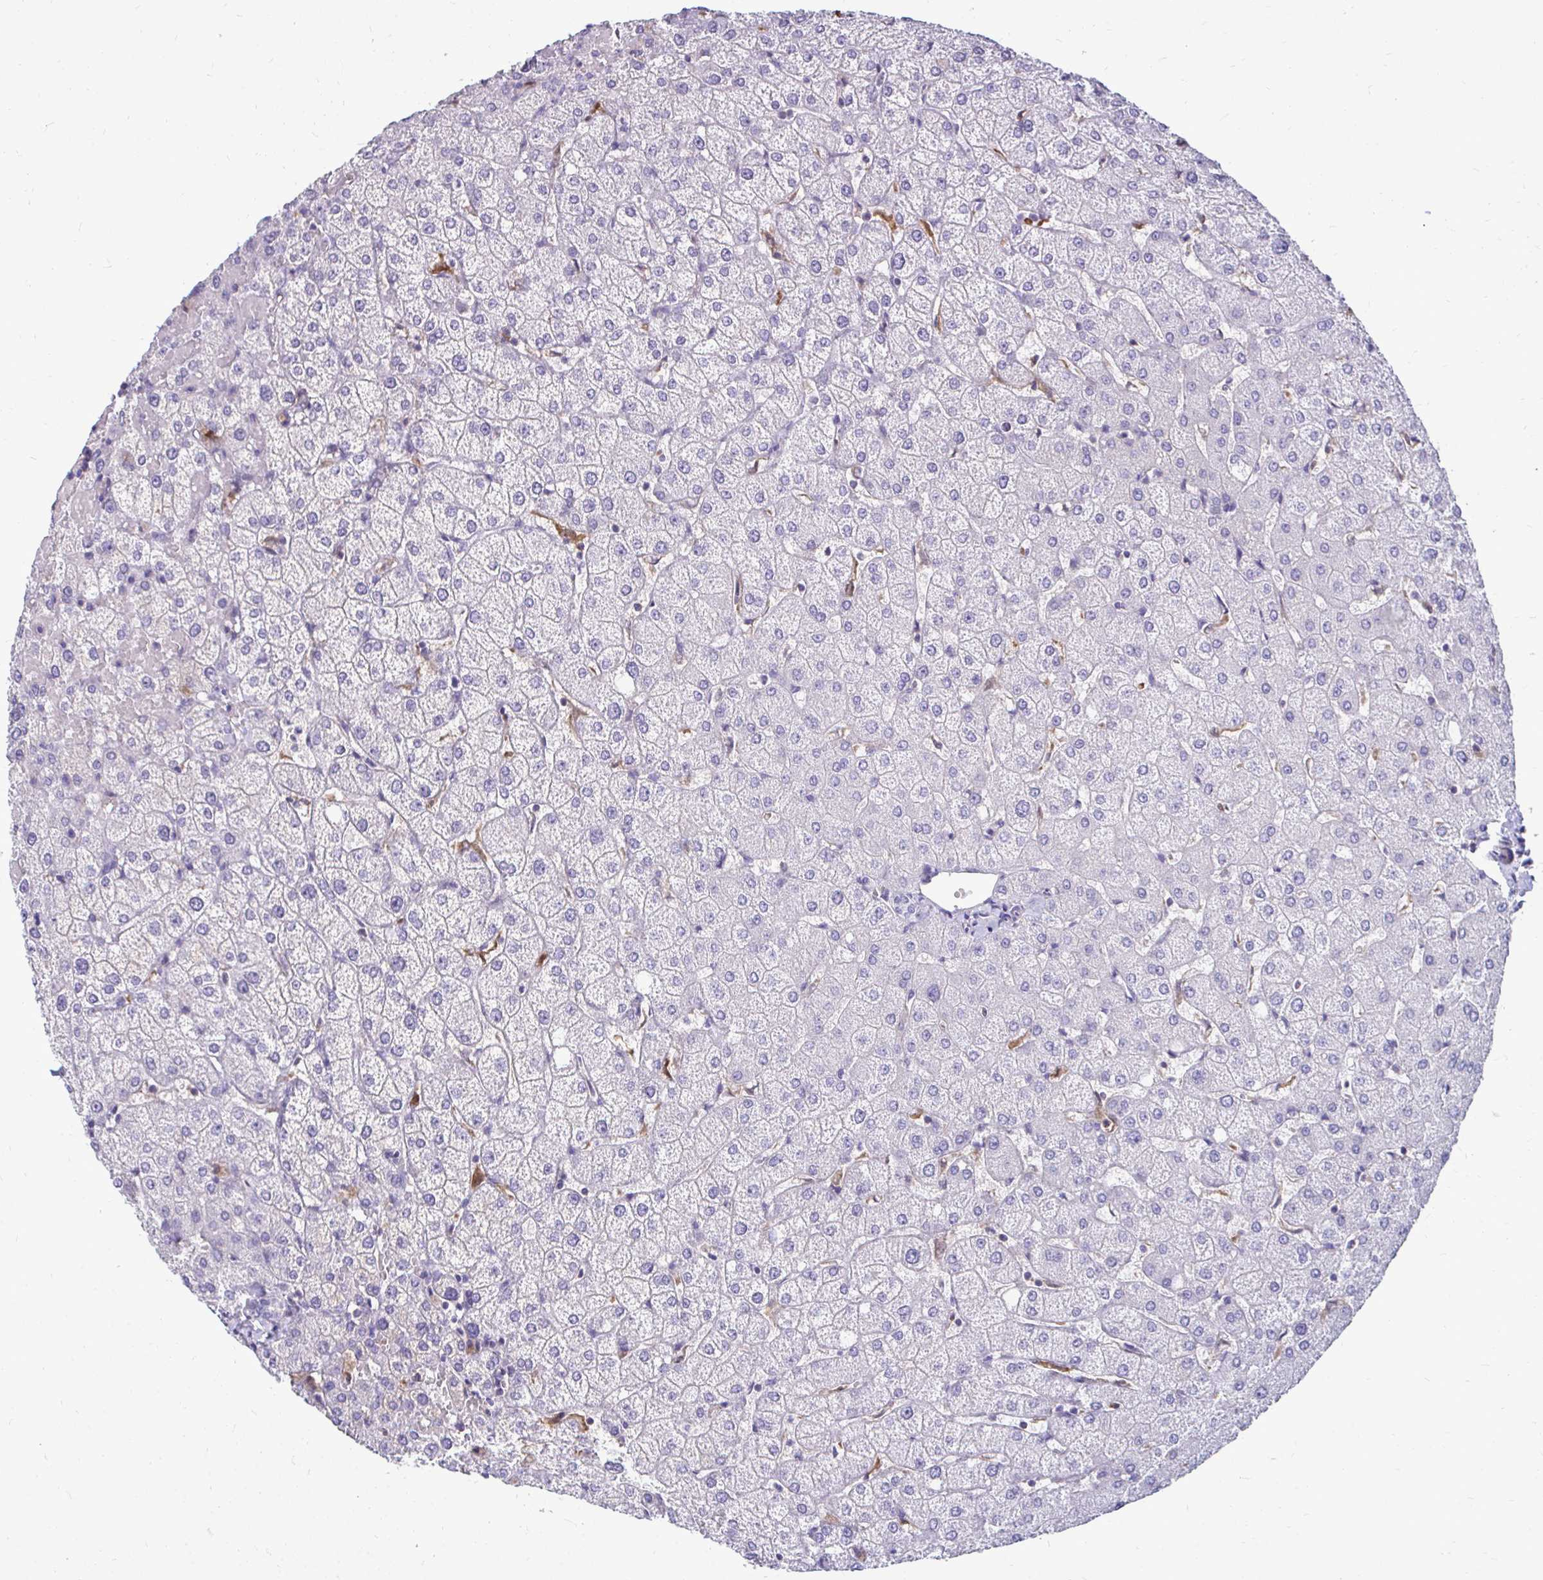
{"staining": {"intensity": "negative", "quantity": "none", "location": "none"}, "tissue": "liver", "cell_type": "Cholangiocytes", "image_type": "normal", "snomed": [{"axis": "morphology", "description": "Normal tissue, NOS"}, {"axis": "topography", "description": "Liver"}], "caption": "High magnification brightfield microscopy of unremarkable liver stained with DAB (3,3'-diaminobenzidine) (brown) and counterstained with hematoxylin (blue): cholangiocytes show no significant expression. (DAB IHC, high magnification).", "gene": "FABP3", "patient": {"sex": "female", "age": 54}}